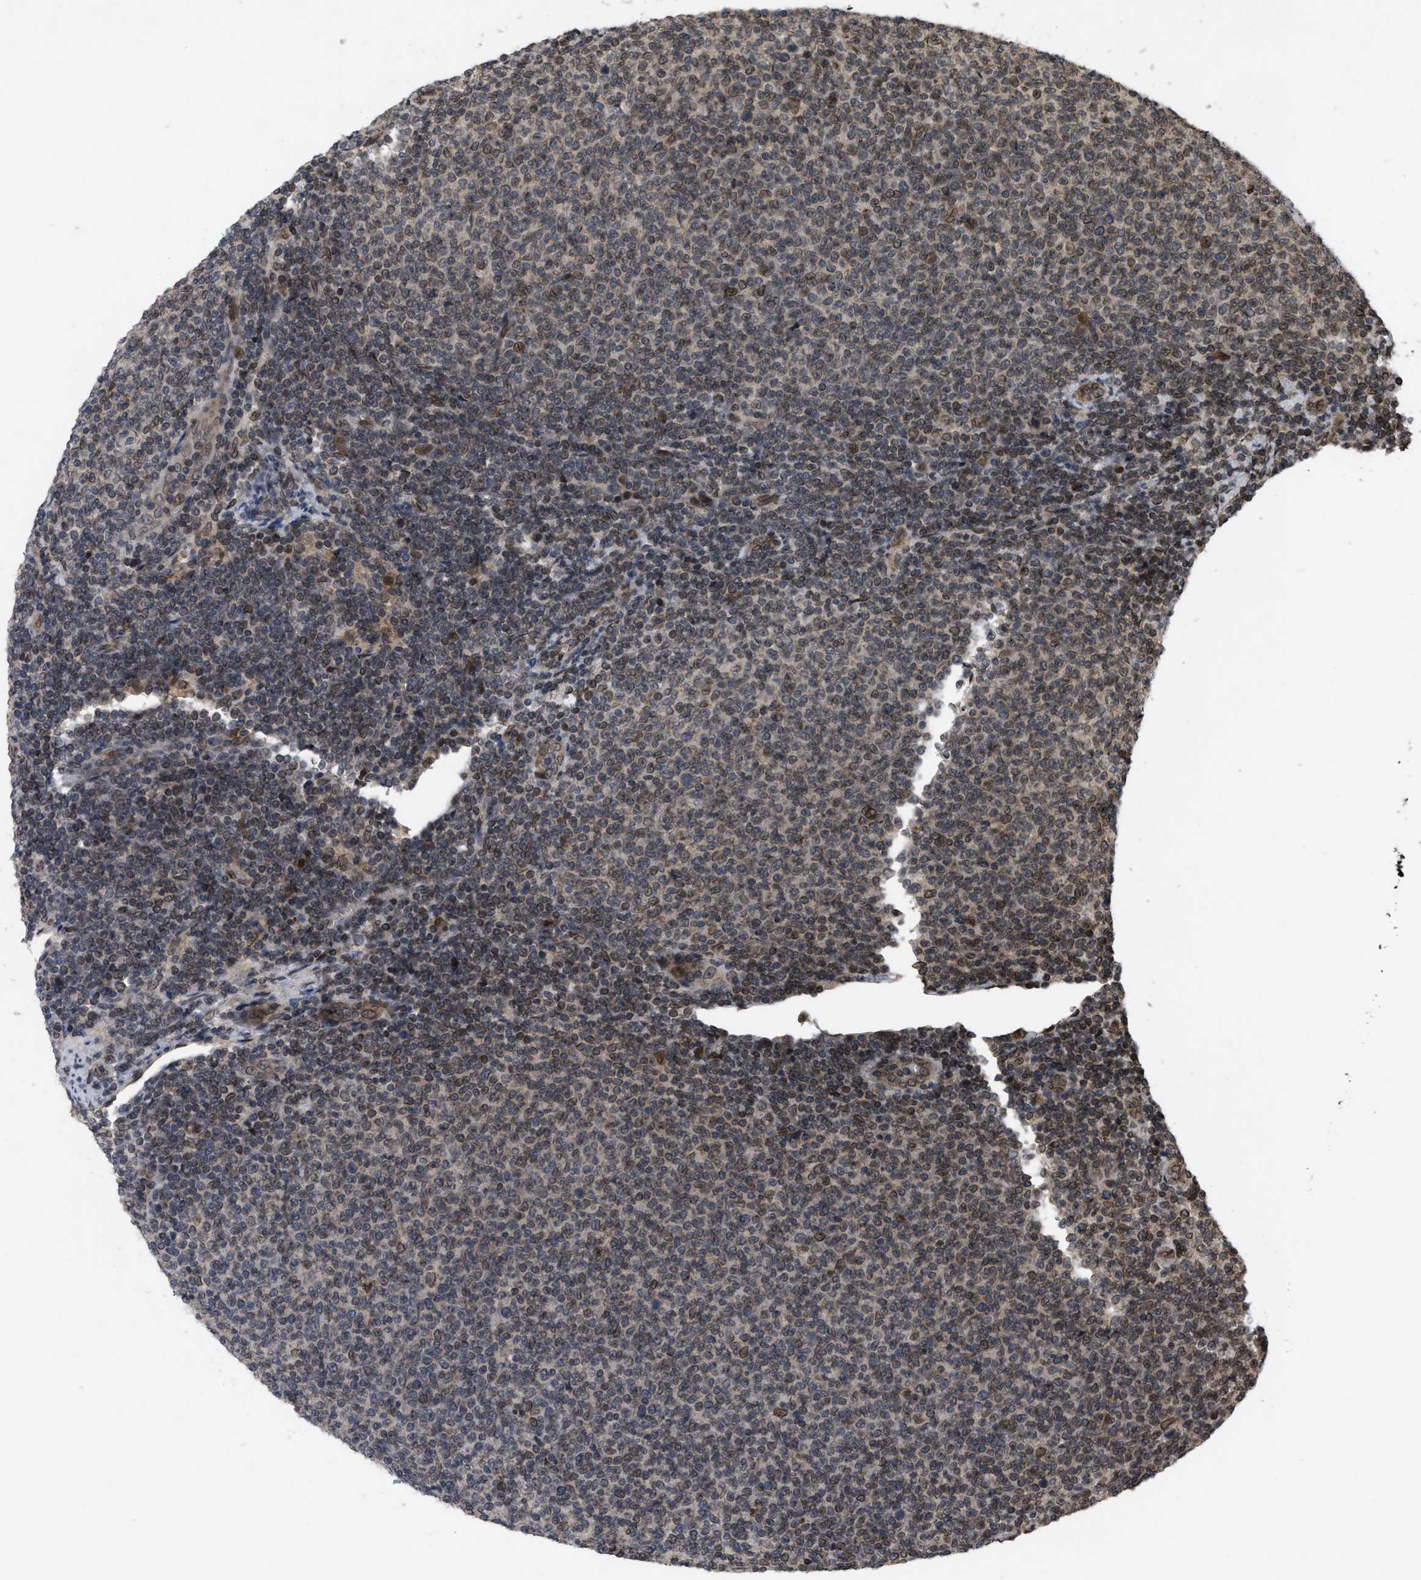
{"staining": {"intensity": "weak", "quantity": "25%-75%", "location": "cytoplasmic/membranous,nuclear"}, "tissue": "lymphoma", "cell_type": "Tumor cells", "image_type": "cancer", "snomed": [{"axis": "morphology", "description": "Malignant lymphoma, non-Hodgkin's type, Low grade"}, {"axis": "topography", "description": "Lymph node"}], "caption": "IHC staining of malignant lymphoma, non-Hodgkin's type (low-grade), which reveals low levels of weak cytoplasmic/membranous and nuclear expression in approximately 25%-75% of tumor cells indicating weak cytoplasmic/membranous and nuclear protein staining. The staining was performed using DAB (brown) for protein detection and nuclei were counterstained in hematoxylin (blue).", "gene": "CRY1", "patient": {"sex": "male", "age": 66}}